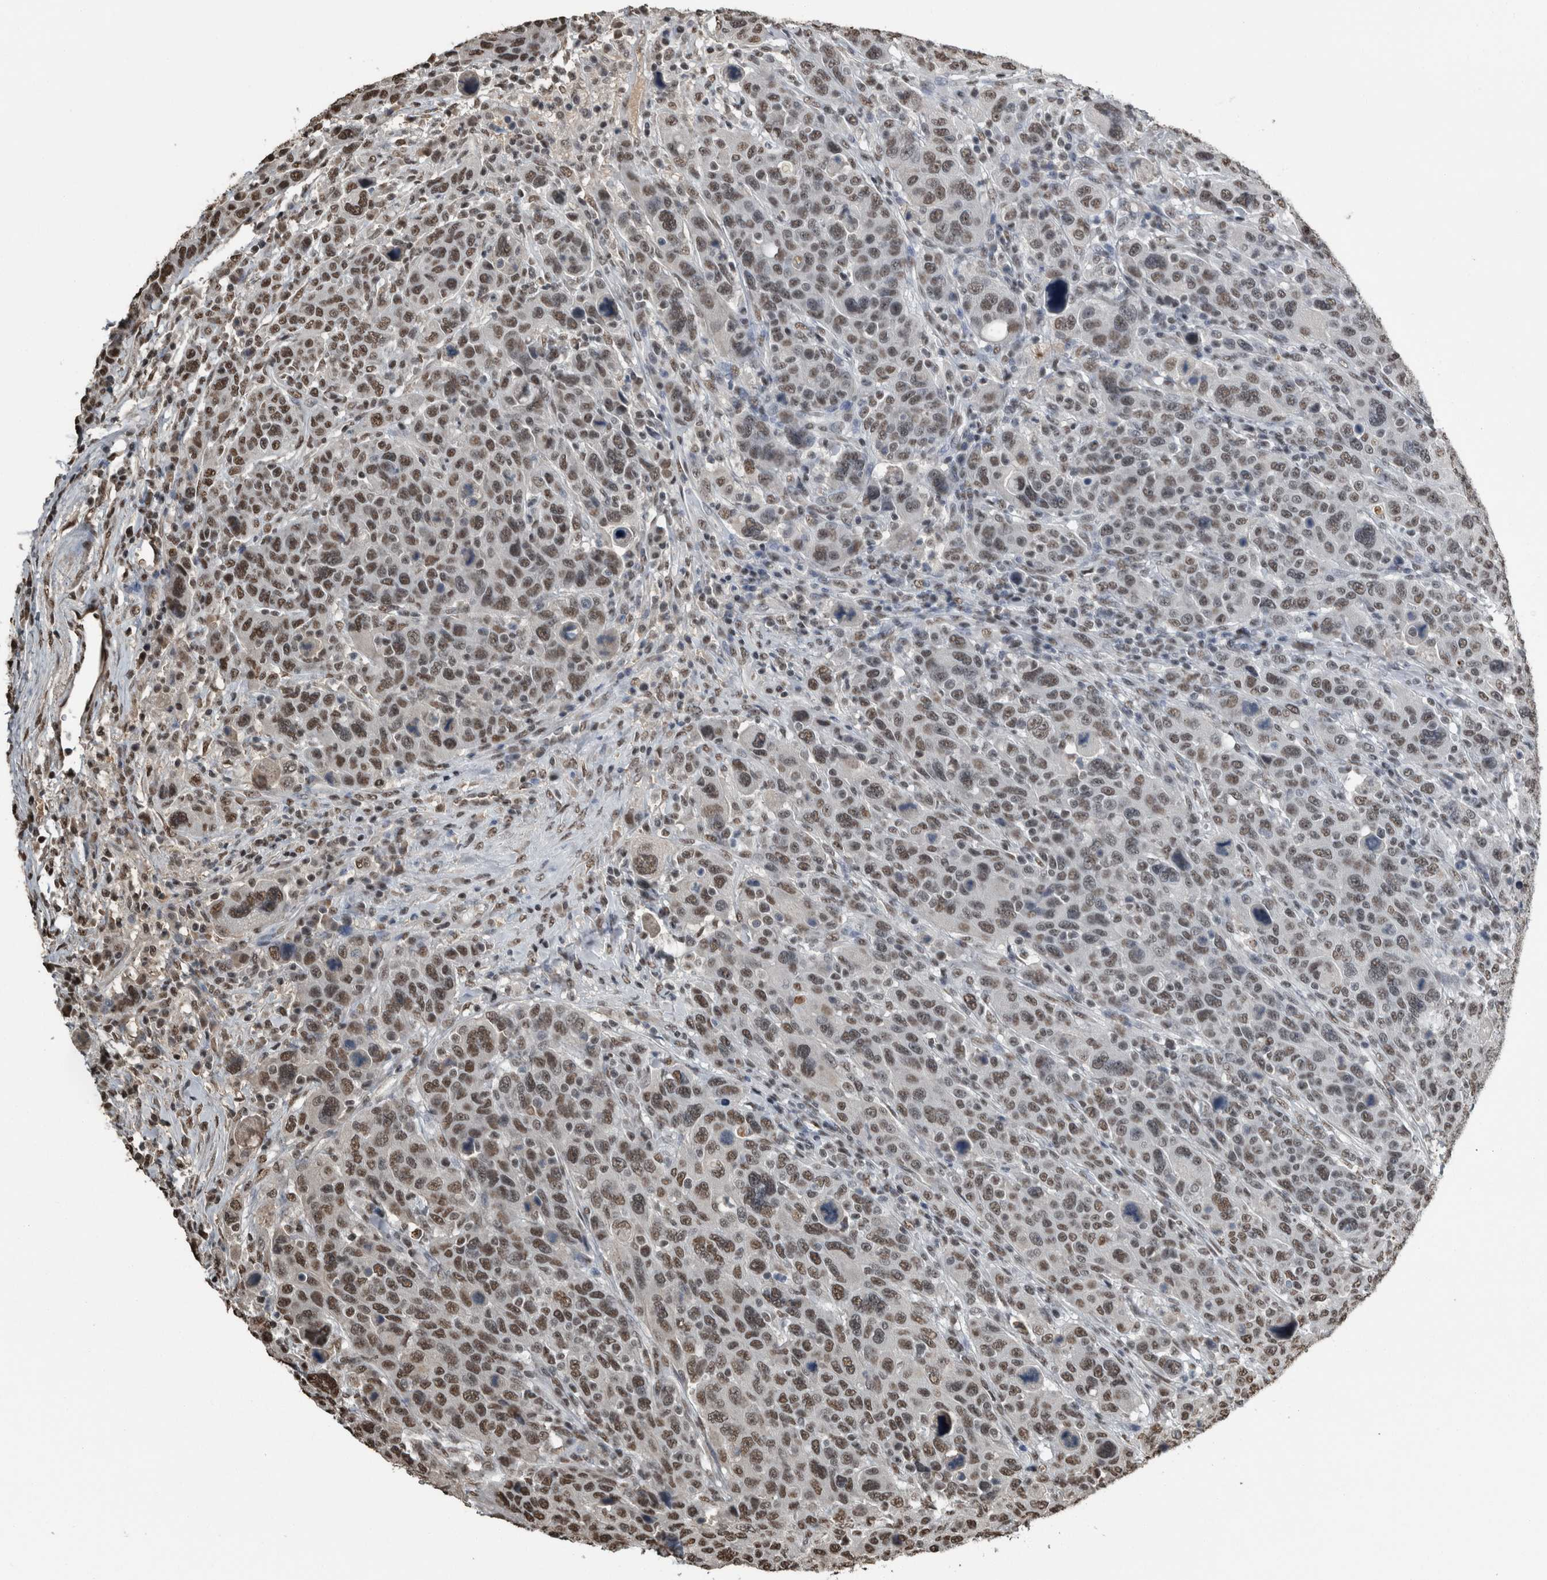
{"staining": {"intensity": "moderate", "quantity": ">75%", "location": "nuclear"}, "tissue": "breast cancer", "cell_type": "Tumor cells", "image_type": "cancer", "snomed": [{"axis": "morphology", "description": "Duct carcinoma"}, {"axis": "topography", "description": "Breast"}], "caption": "Protein positivity by IHC demonstrates moderate nuclear expression in about >75% of tumor cells in breast cancer (invasive ductal carcinoma).", "gene": "TGS1", "patient": {"sex": "female", "age": 37}}